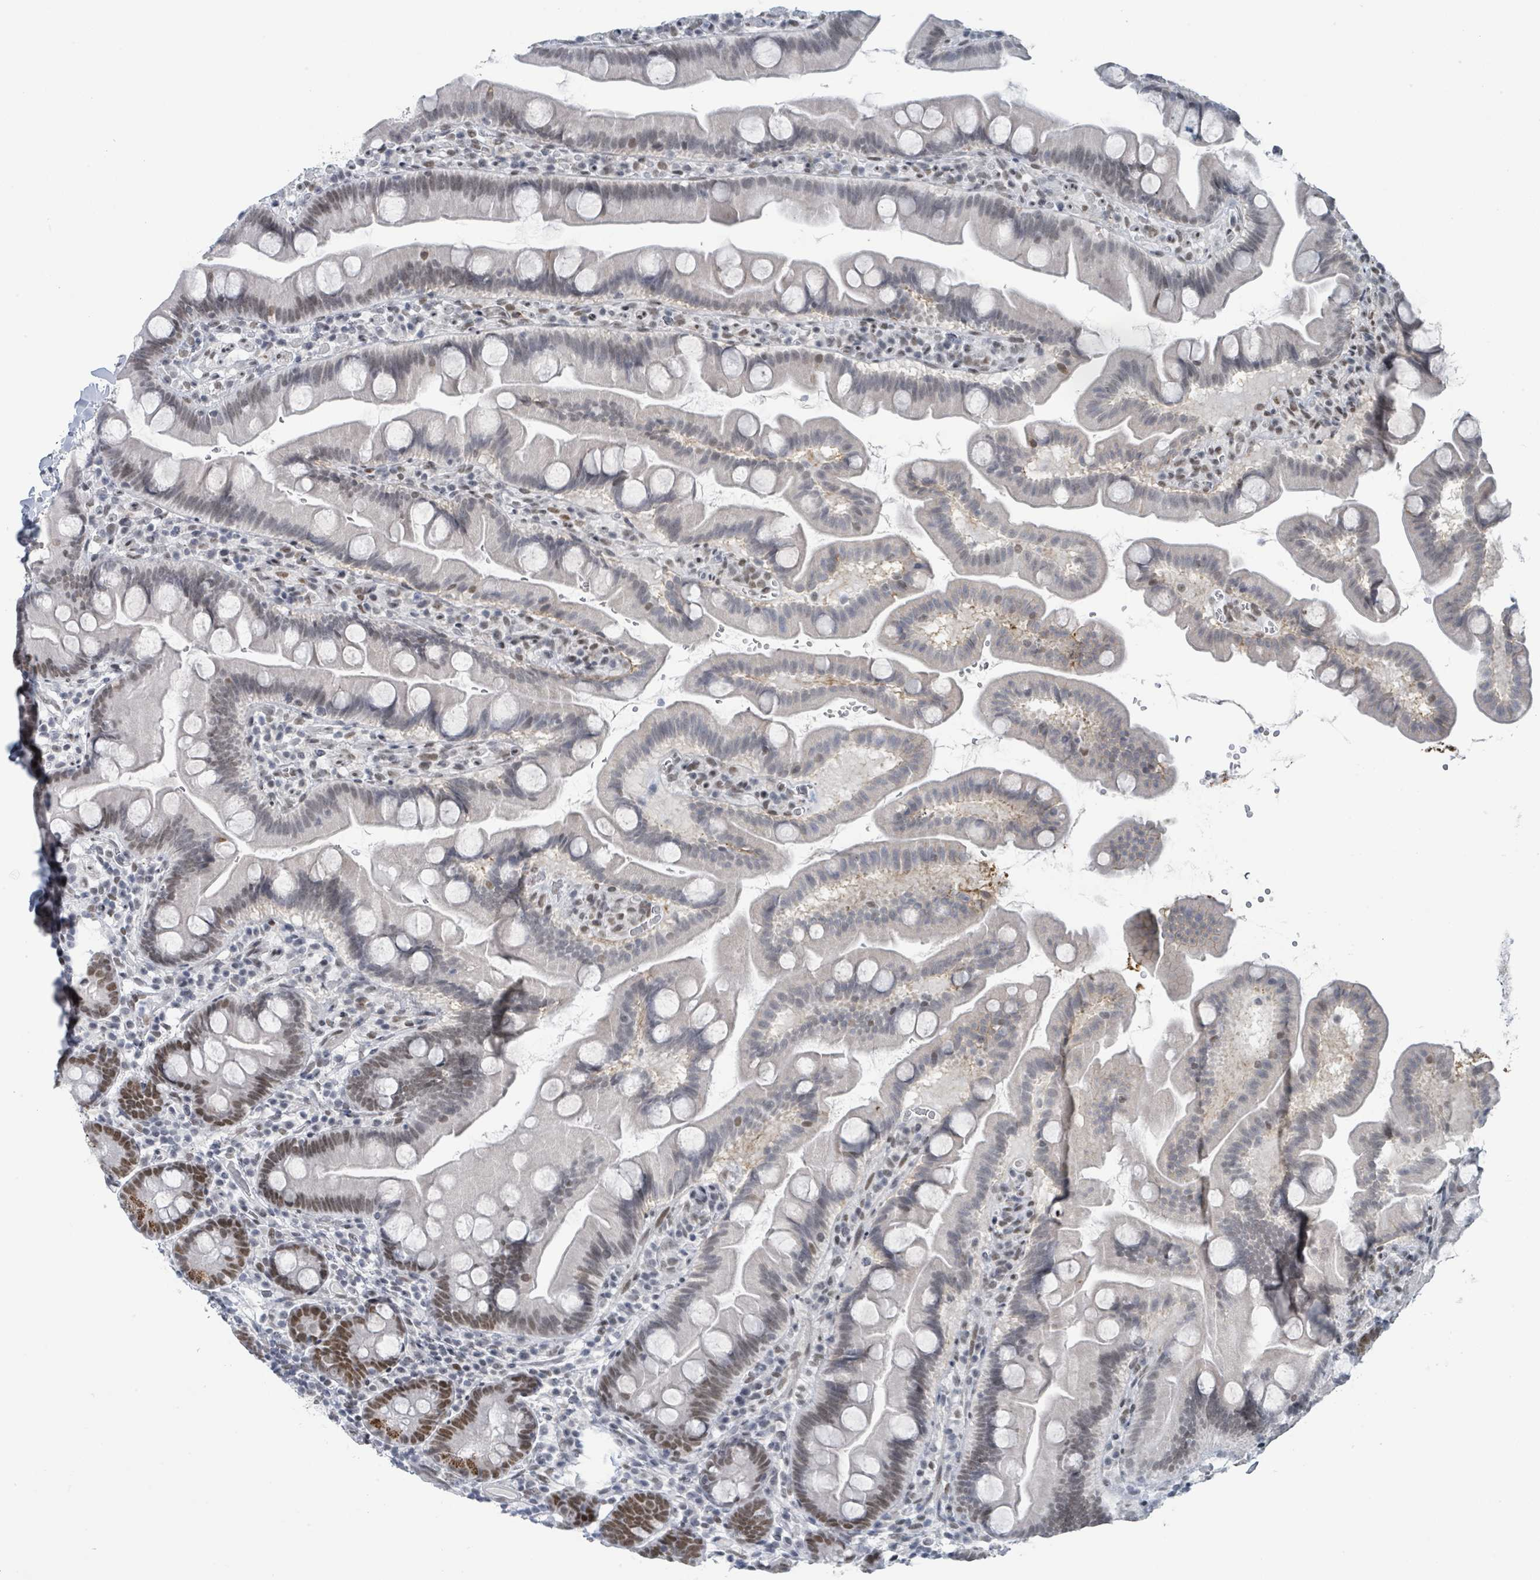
{"staining": {"intensity": "moderate", "quantity": "<25%", "location": "nuclear"}, "tissue": "small intestine", "cell_type": "Glandular cells", "image_type": "normal", "snomed": [{"axis": "morphology", "description": "Normal tissue, NOS"}, {"axis": "topography", "description": "Small intestine"}], "caption": "A photomicrograph of small intestine stained for a protein shows moderate nuclear brown staining in glandular cells. (brown staining indicates protein expression, while blue staining denotes nuclei).", "gene": "EHMT2", "patient": {"sex": "female", "age": 68}}